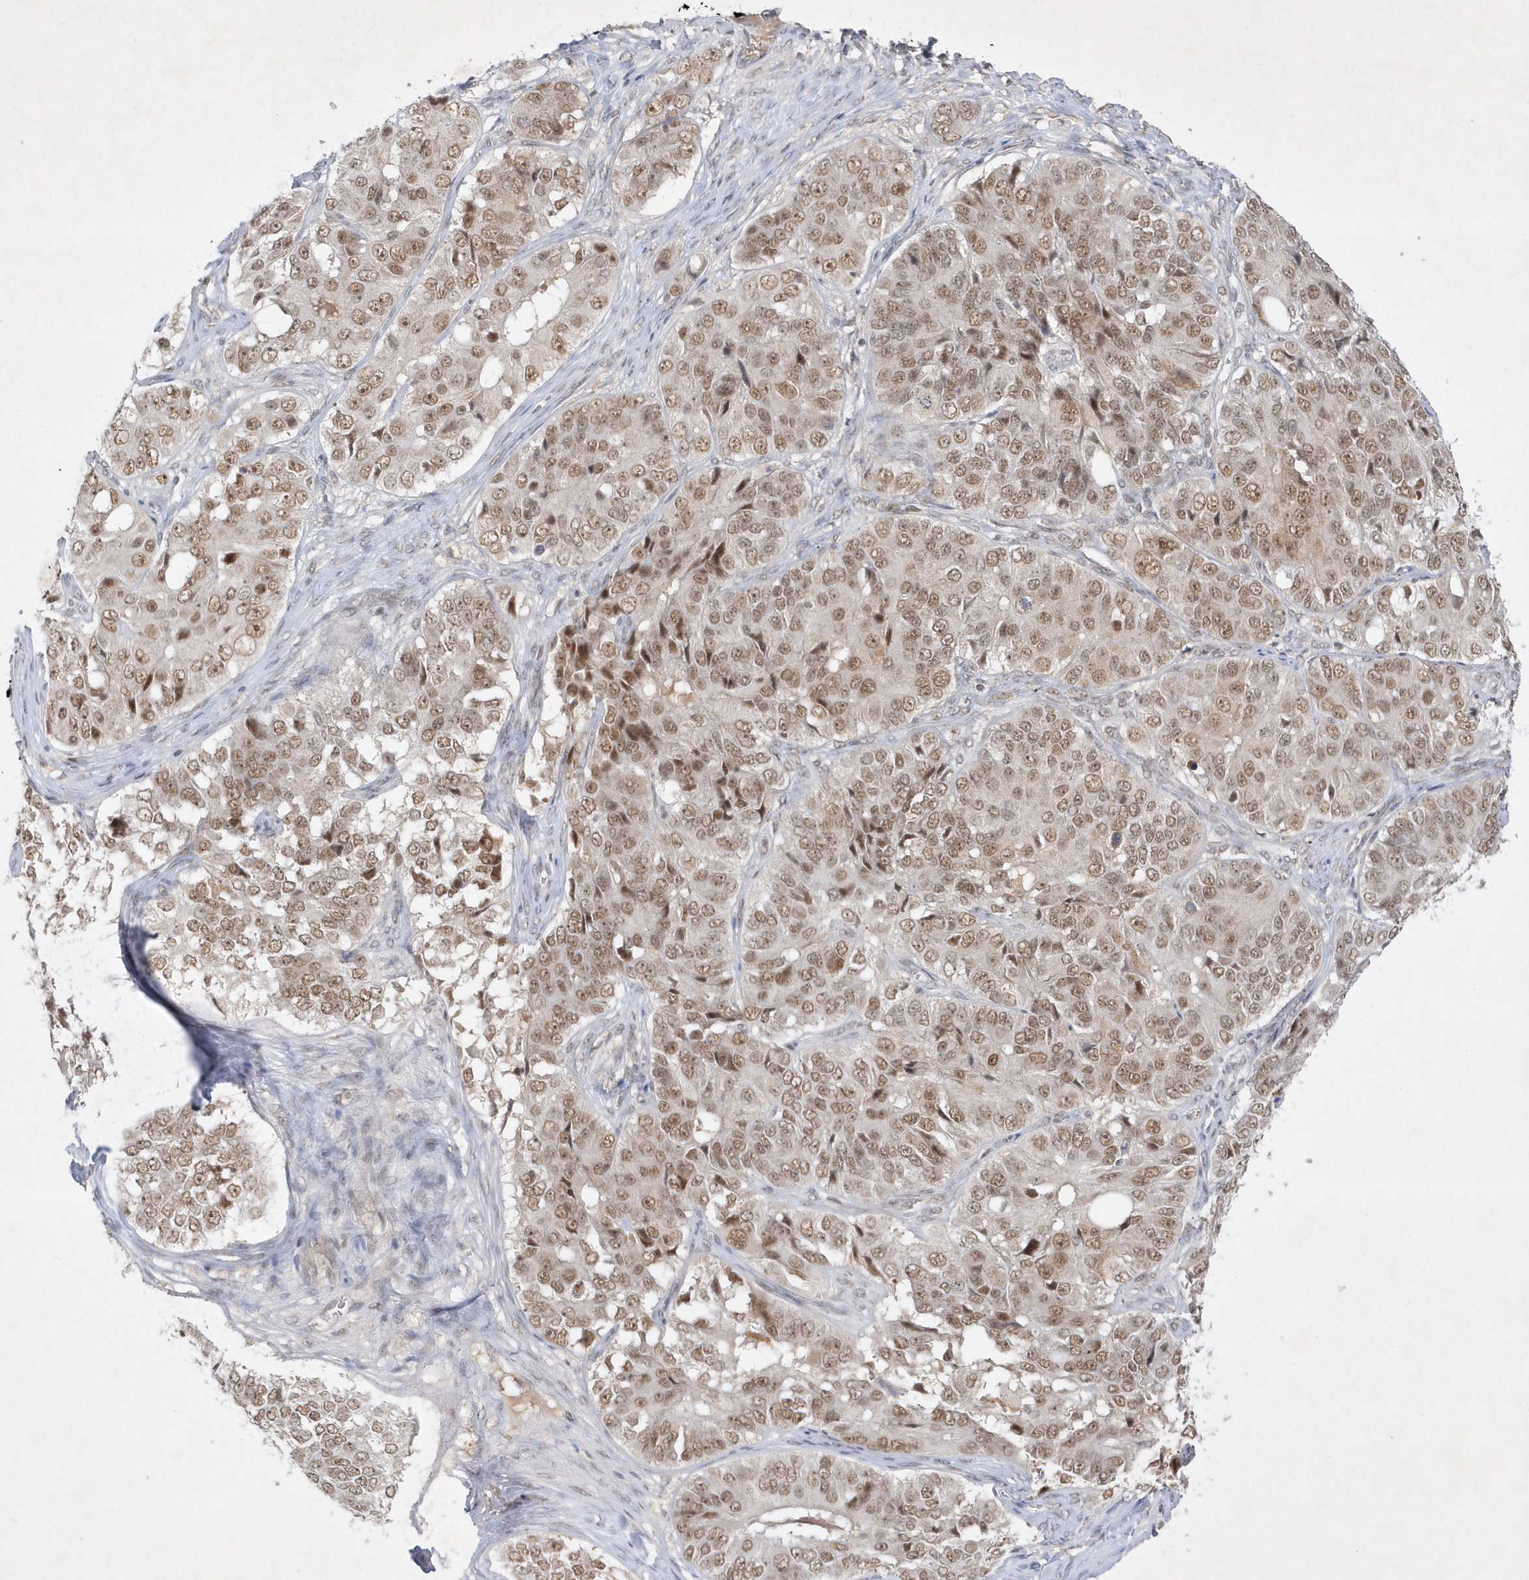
{"staining": {"intensity": "moderate", "quantity": ">75%", "location": "nuclear"}, "tissue": "ovarian cancer", "cell_type": "Tumor cells", "image_type": "cancer", "snomed": [{"axis": "morphology", "description": "Carcinoma, endometroid"}, {"axis": "topography", "description": "Ovary"}], "caption": "Immunohistochemistry image of neoplastic tissue: ovarian cancer stained using IHC displays medium levels of moderate protein expression localized specifically in the nuclear of tumor cells, appearing as a nuclear brown color.", "gene": "CPSF3", "patient": {"sex": "female", "age": 51}}